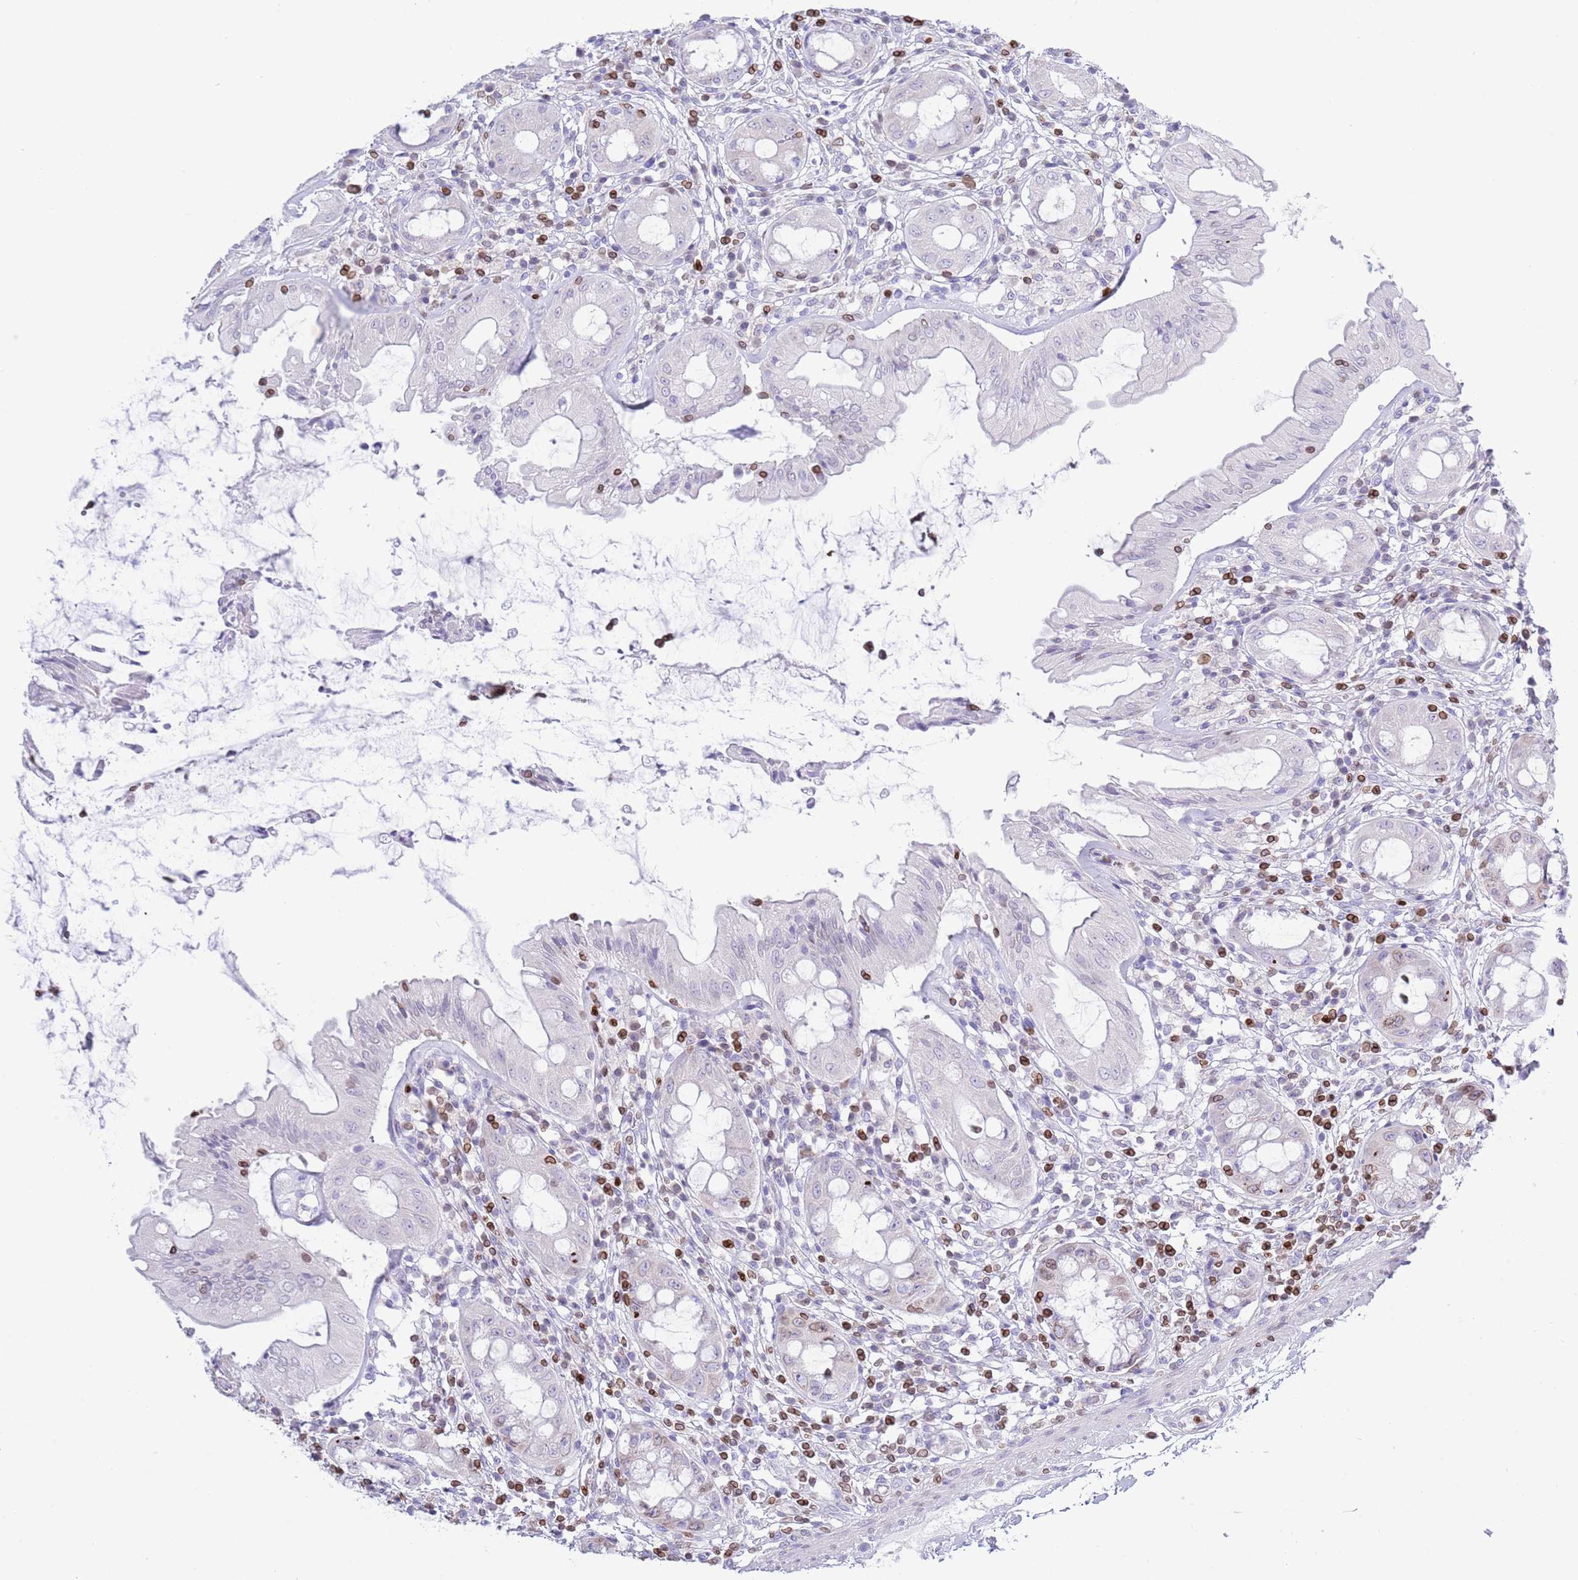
{"staining": {"intensity": "moderate", "quantity": "25%-75%", "location": "cytoplasmic/membranous,nuclear"}, "tissue": "rectum", "cell_type": "Glandular cells", "image_type": "normal", "snomed": [{"axis": "morphology", "description": "Normal tissue, NOS"}, {"axis": "topography", "description": "Rectum"}], "caption": "IHC (DAB) staining of benign human rectum exhibits moderate cytoplasmic/membranous,nuclear protein positivity in approximately 25%-75% of glandular cells. (IHC, brightfield microscopy, high magnification).", "gene": "LBR", "patient": {"sex": "female", "age": 57}}